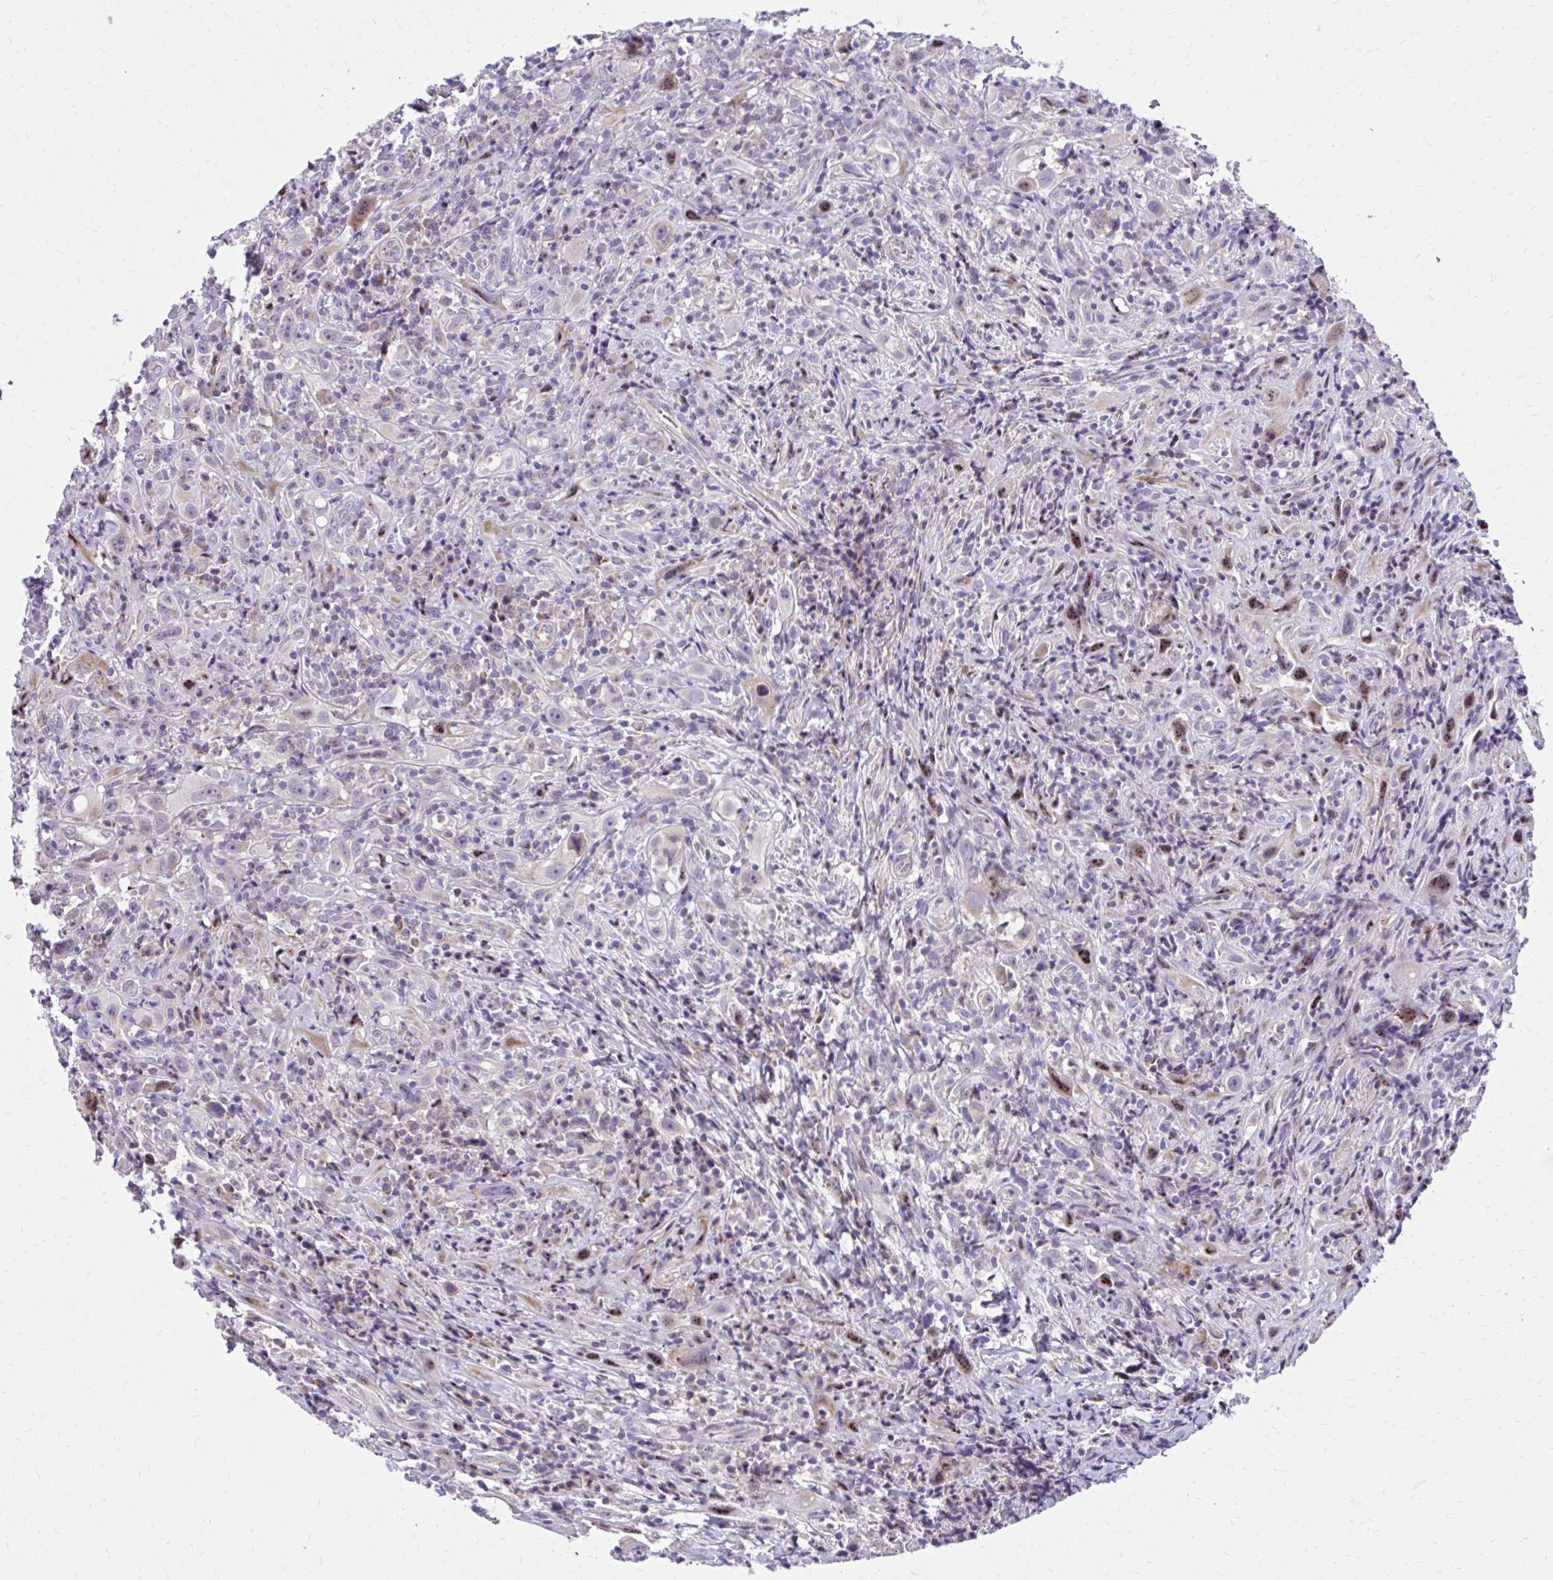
{"staining": {"intensity": "negative", "quantity": "none", "location": "none"}, "tissue": "head and neck cancer", "cell_type": "Tumor cells", "image_type": "cancer", "snomed": [{"axis": "morphology", "description": "Squamous cell carcinoma, NOS"}, {"axis": "topography", "description": "Head-Neck"}], "caption": "DAB immunohistochemical staining of head and neck cancer demonstrates no significant staining in tumor cells.", "gene": "GPRIN3", "patient": {"sex": "female", "age": 95}}